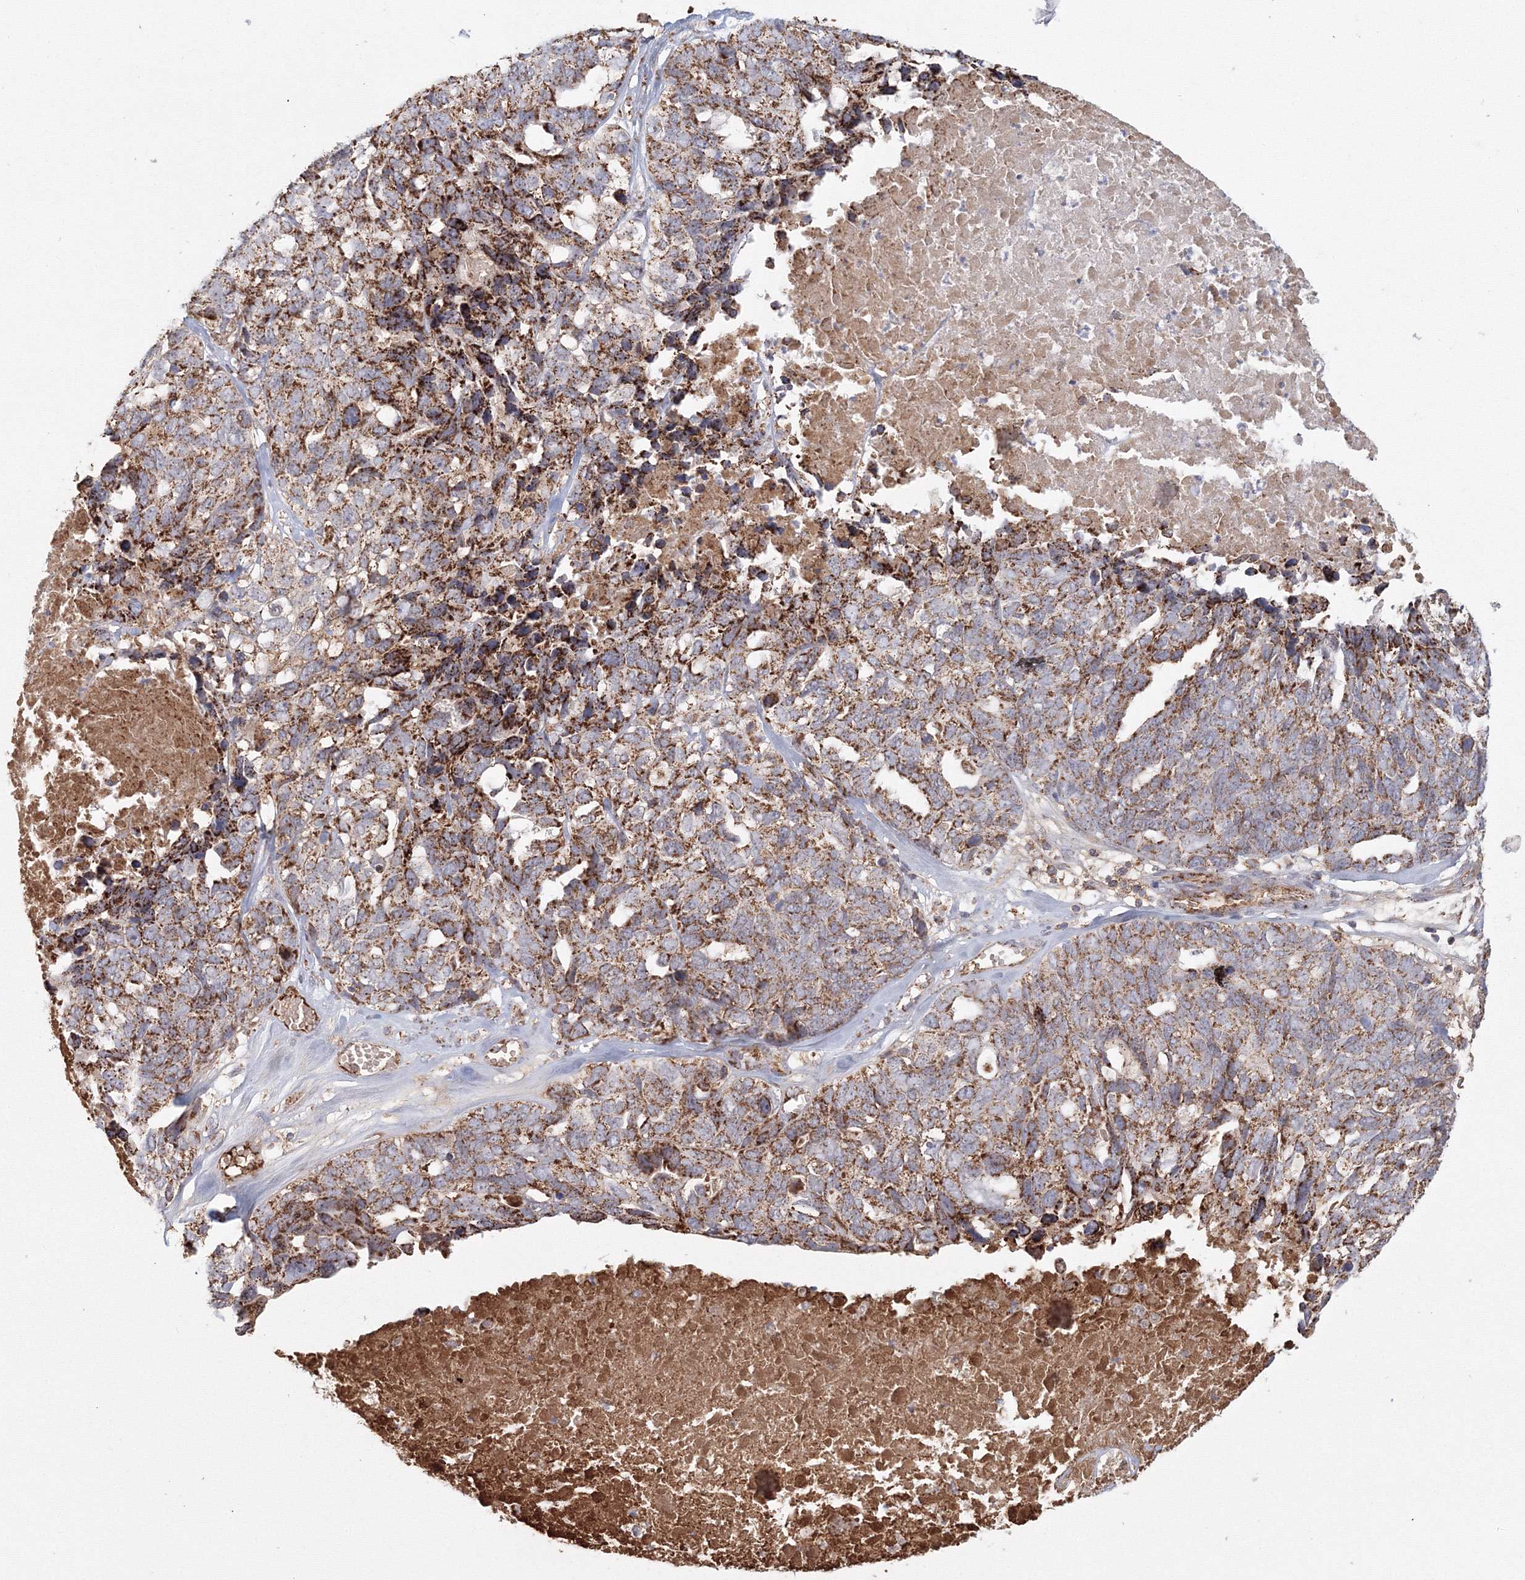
{"staining": {"intensity": "strong", "quantity": ">75%", "location": "cytoplasmic/membranous"}, "tissue": "ovarian cancer", "cell_type": "Tumor cells", "image_type": "cancer", "snomed": [{"axis": "morphology", "description": "Cystadenocarcinoma, serous, NOS"}, {"axis": "topography", "description": "Ovary"}], "caption": "Human ovarian cancer (serous cystadenocarcinoma) stained for a protein (brown) reveals strong cytoplasmic/membranous positive positivity in approximately >75% of tumor cells.", "gene": "GRPEL1", "patient": {"sex": "female", "age": 79}}